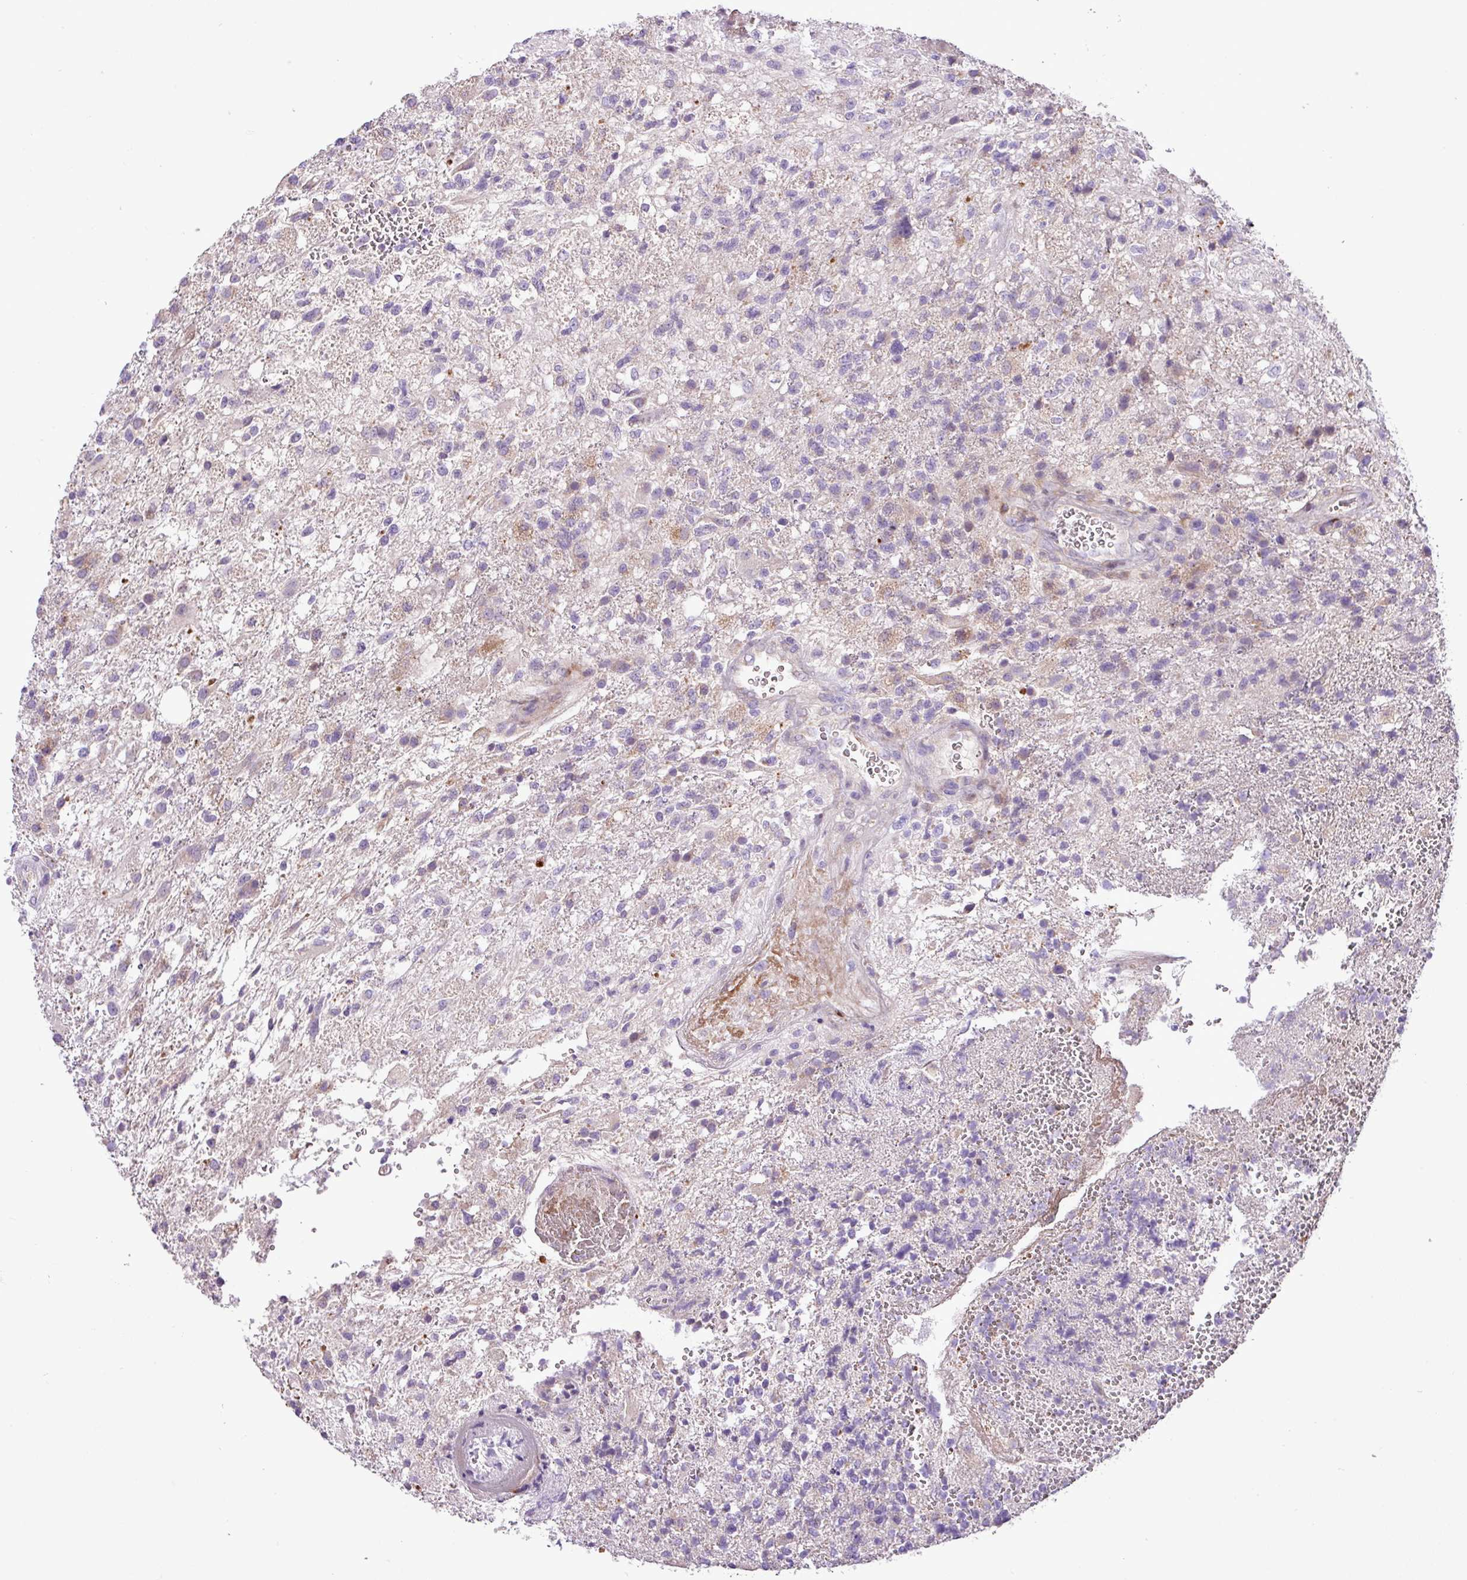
{"staining": {"intensity": "negative", "quantity": "none", "location": "none"}, "tissue": "glioma", "cell_type": "Tumor cells", "image_type": "cancer", "snomed": [{"axis": "morphology", "description": "Glioma, malignant, High grade"}, {"axis": "topography", "description": "Brain"}], "caption": "An immunohistochemistry (IHC) image of glioma is shown. There is no staining in tumor cells of glioma. (DAB immunohistochemistry with hematoxylin counter stain).", "gene": "FAM183A", "patient": {"sex": "male", "age": 56}}